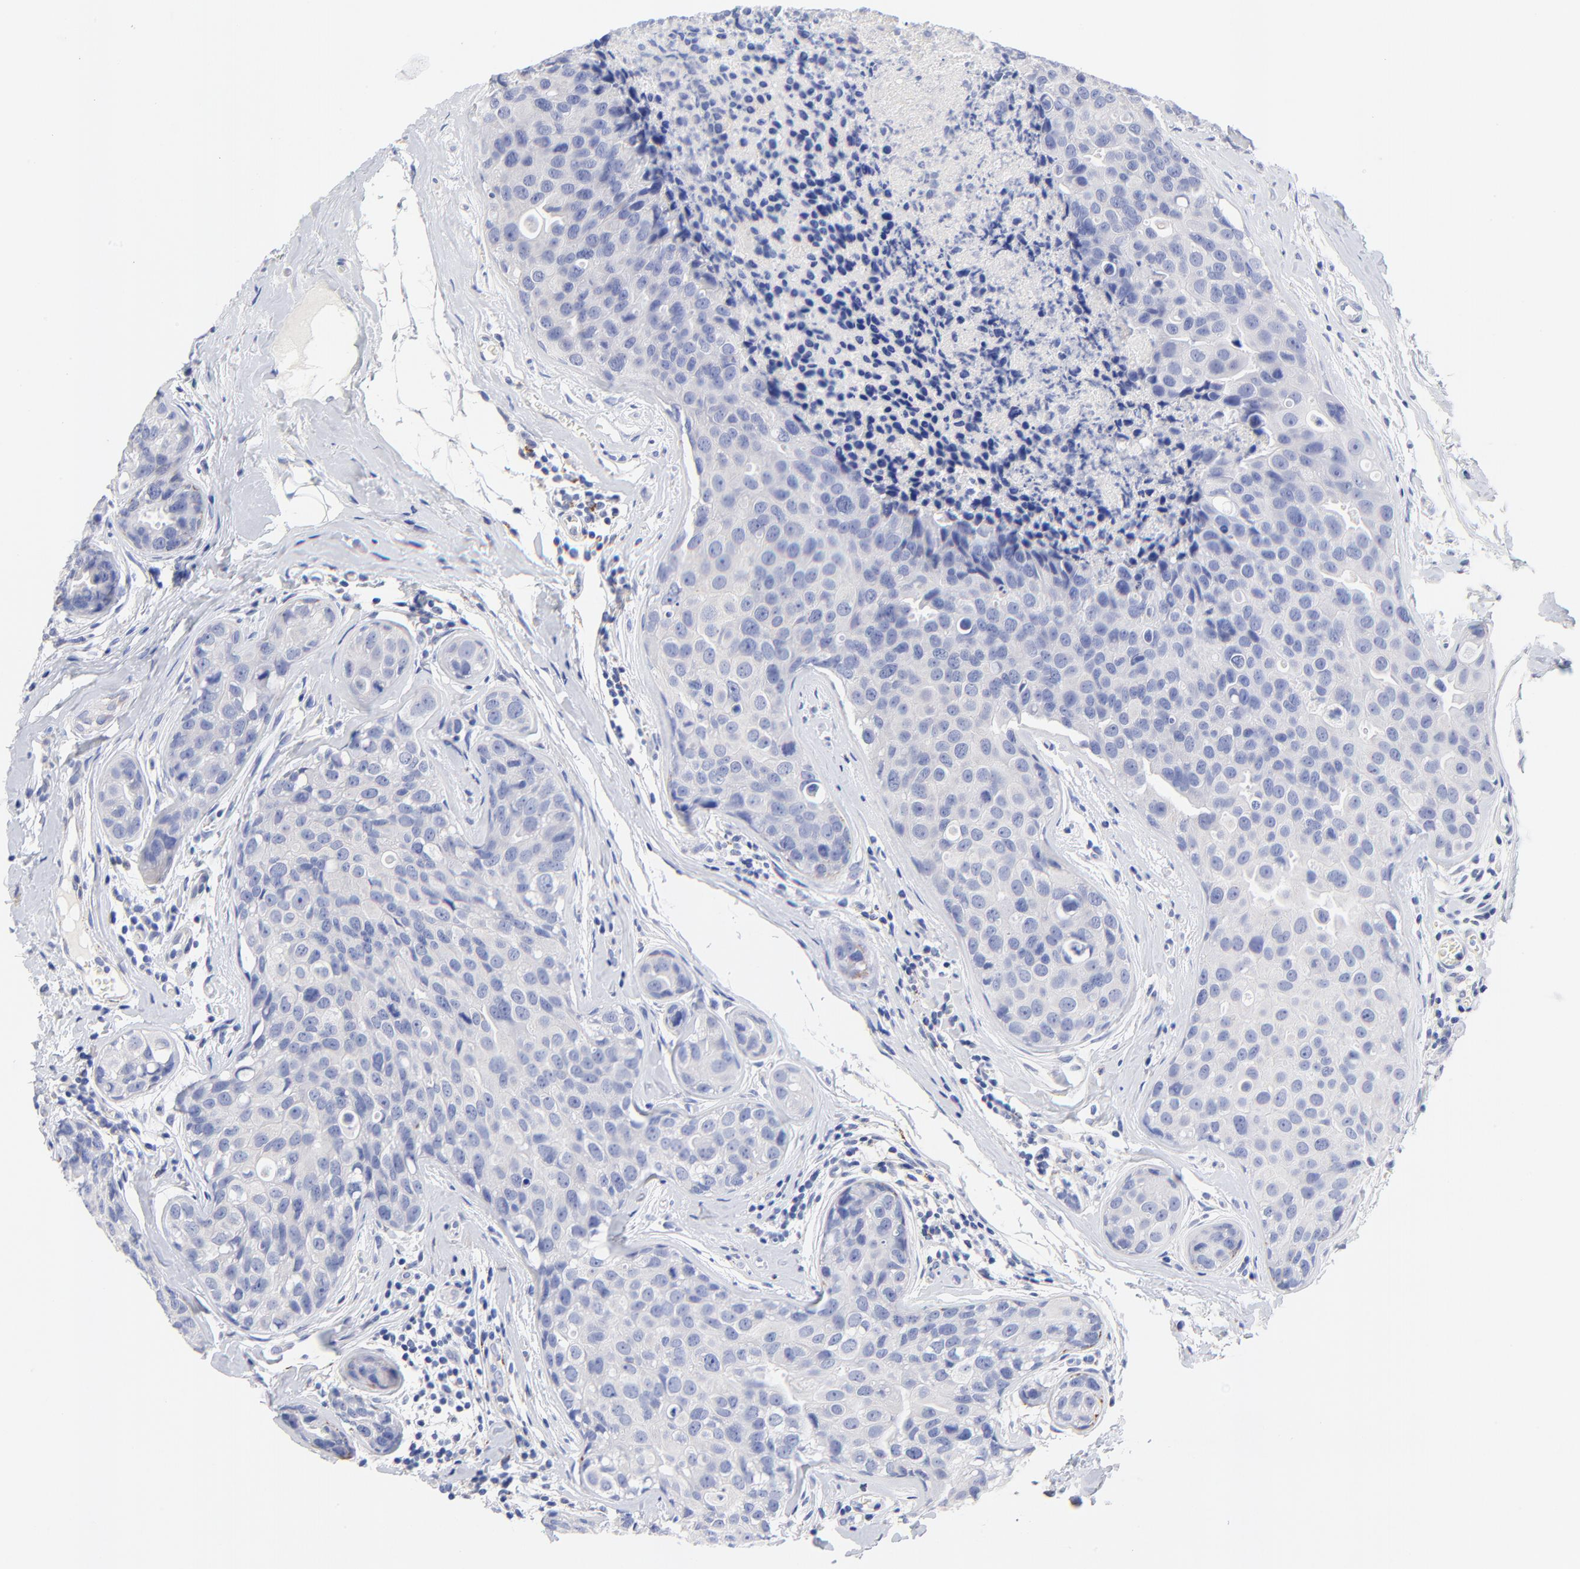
{"staining": {"intensity": "negative", "quantity": "none", "location": "none"}, "tissue": "breast cancer", "cell_type": "Tumor cells", "image_type": "cancer", "snomed": [{"axis": "morphology", "description": "Duct carcinoma"}, {"axis": "topography", "description": "Breast"}], "caption": "Tumor cells are negative for protein expression in human intraductal carcinoma (breast). (Immunohistochemistry (ihc), brightfield microscopy, high magnification).", "gene": "FBXO10", "patient": {"sex": "female", "age": 24}}